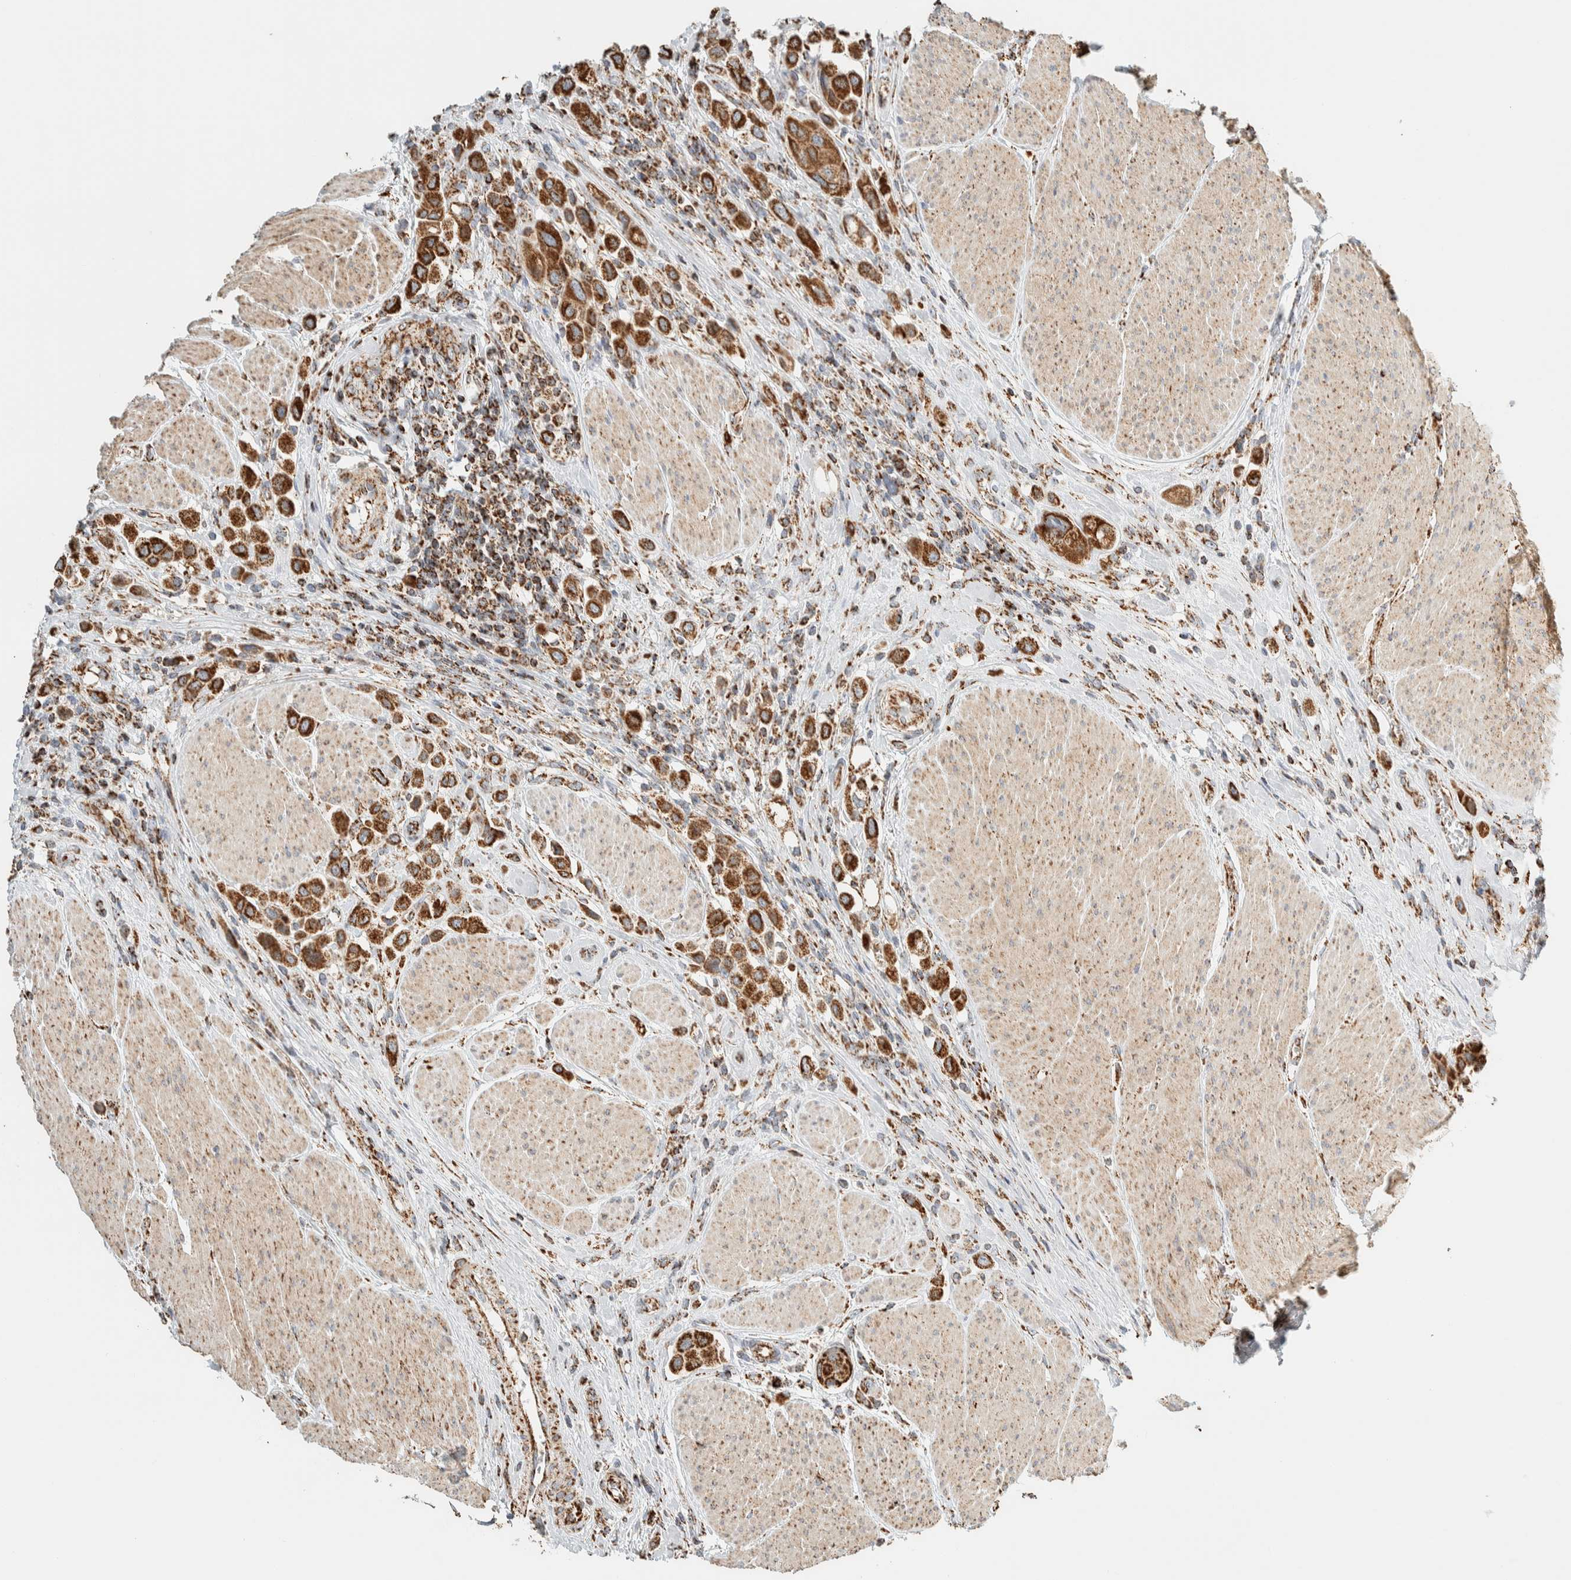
{"staining": {"intensity": "strong", "quantity": ">75%", "location": "cytoplasmic/membranous"}, "tissue": "urothelial cancer", "cell_type": "Tumor cells", "image_type": "cancer", "snomed": [{"axis": "morphology", "description": "Urothelial carcinoma, High grade"}, {"axis": "topography", "description": "Urinary bladder"}], "caption": "Protein staining of urothelial carcinoma (high-grade) tissue displays strong cytoplasmic/membranous staining in about >75% of tumor cells. (DAB (3,3'-diaminobenzidine) IHC with brightfield microscopy, high magnification).", "gene": "ZNF454", "patient": {"sex": "male", "age": 50}}